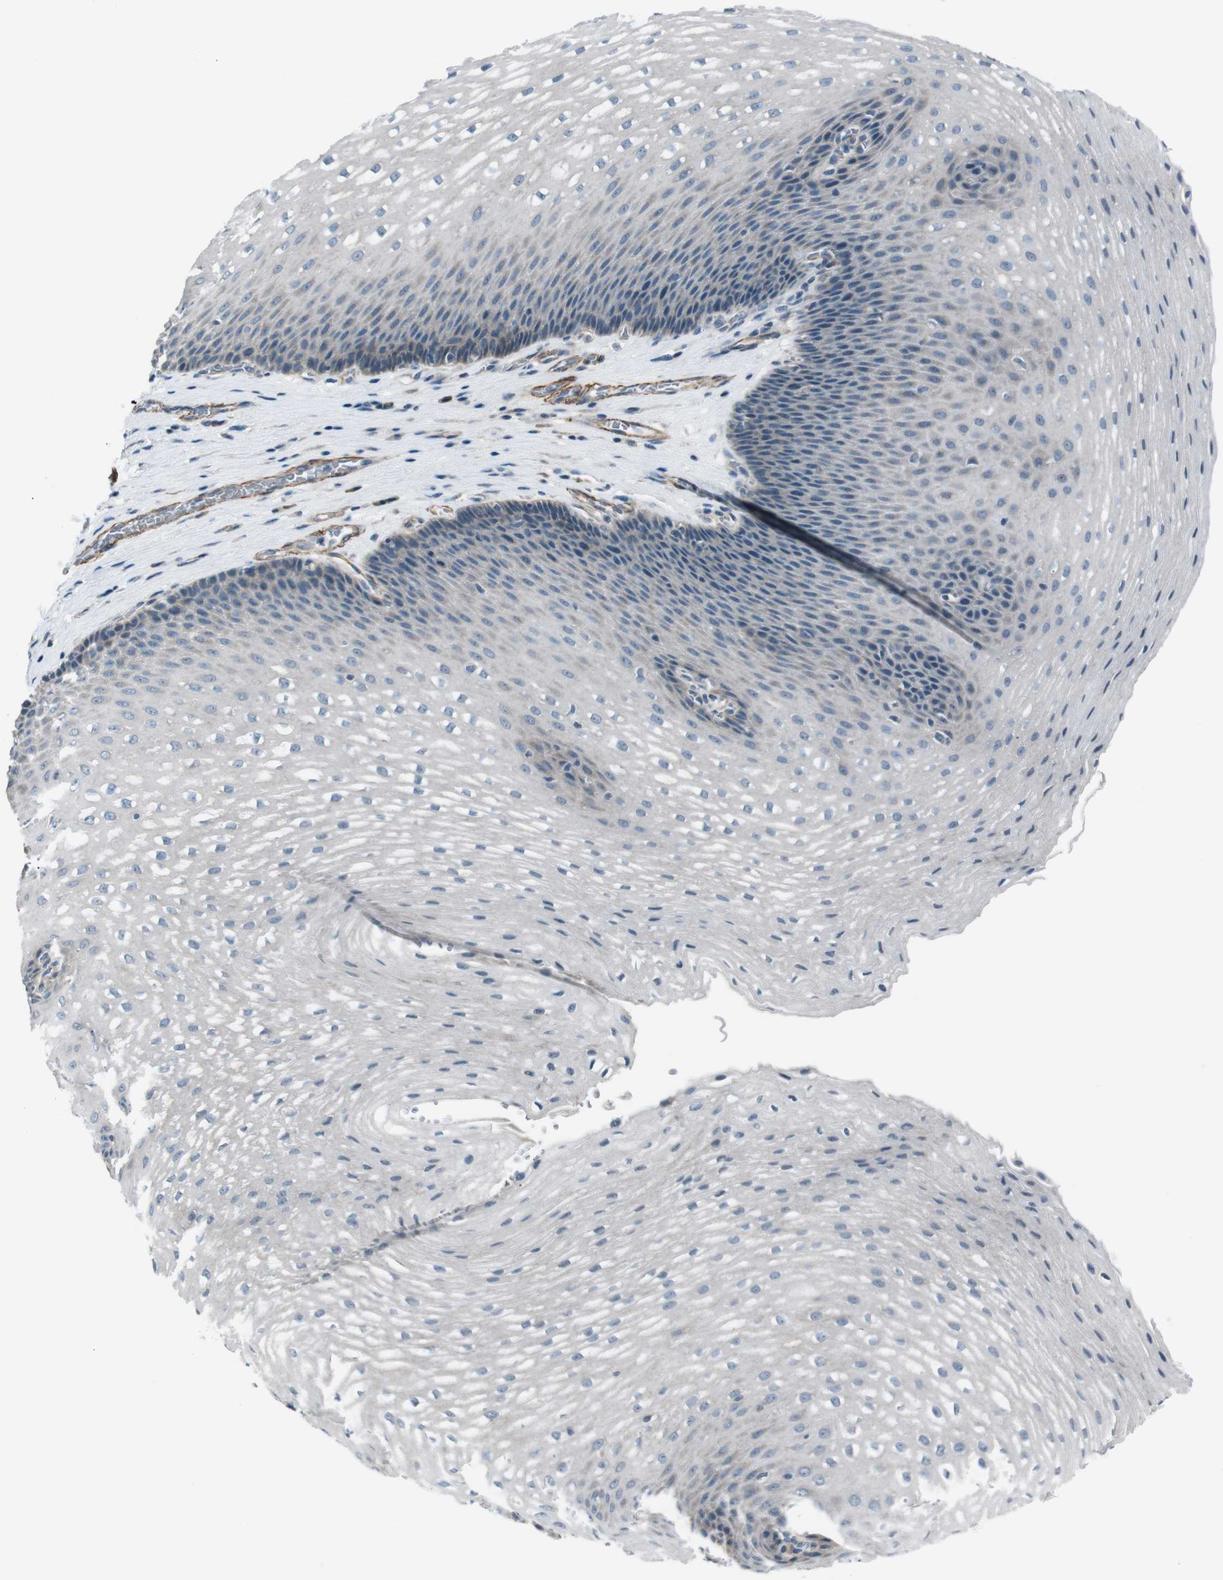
{"staining": {"intensity": "weak", "quantity": "<25%", "location": "cytoplasmic/membranous"}, "tissue": "esophagus", "cell_type": "Squamous epithelial cells", "image_type": "normal", "snomed": [{"axis": "morphology", "description": "Normal tissue, NOS"}, {"axis": "topography", "description": "Esophagus"}], "caption": "Micrograph shows no protein expression in squamous epithelial cells of unremarkable esophagus.", "gene": "PDLIM5", "patient": {"sex": "male", "age": 48}}